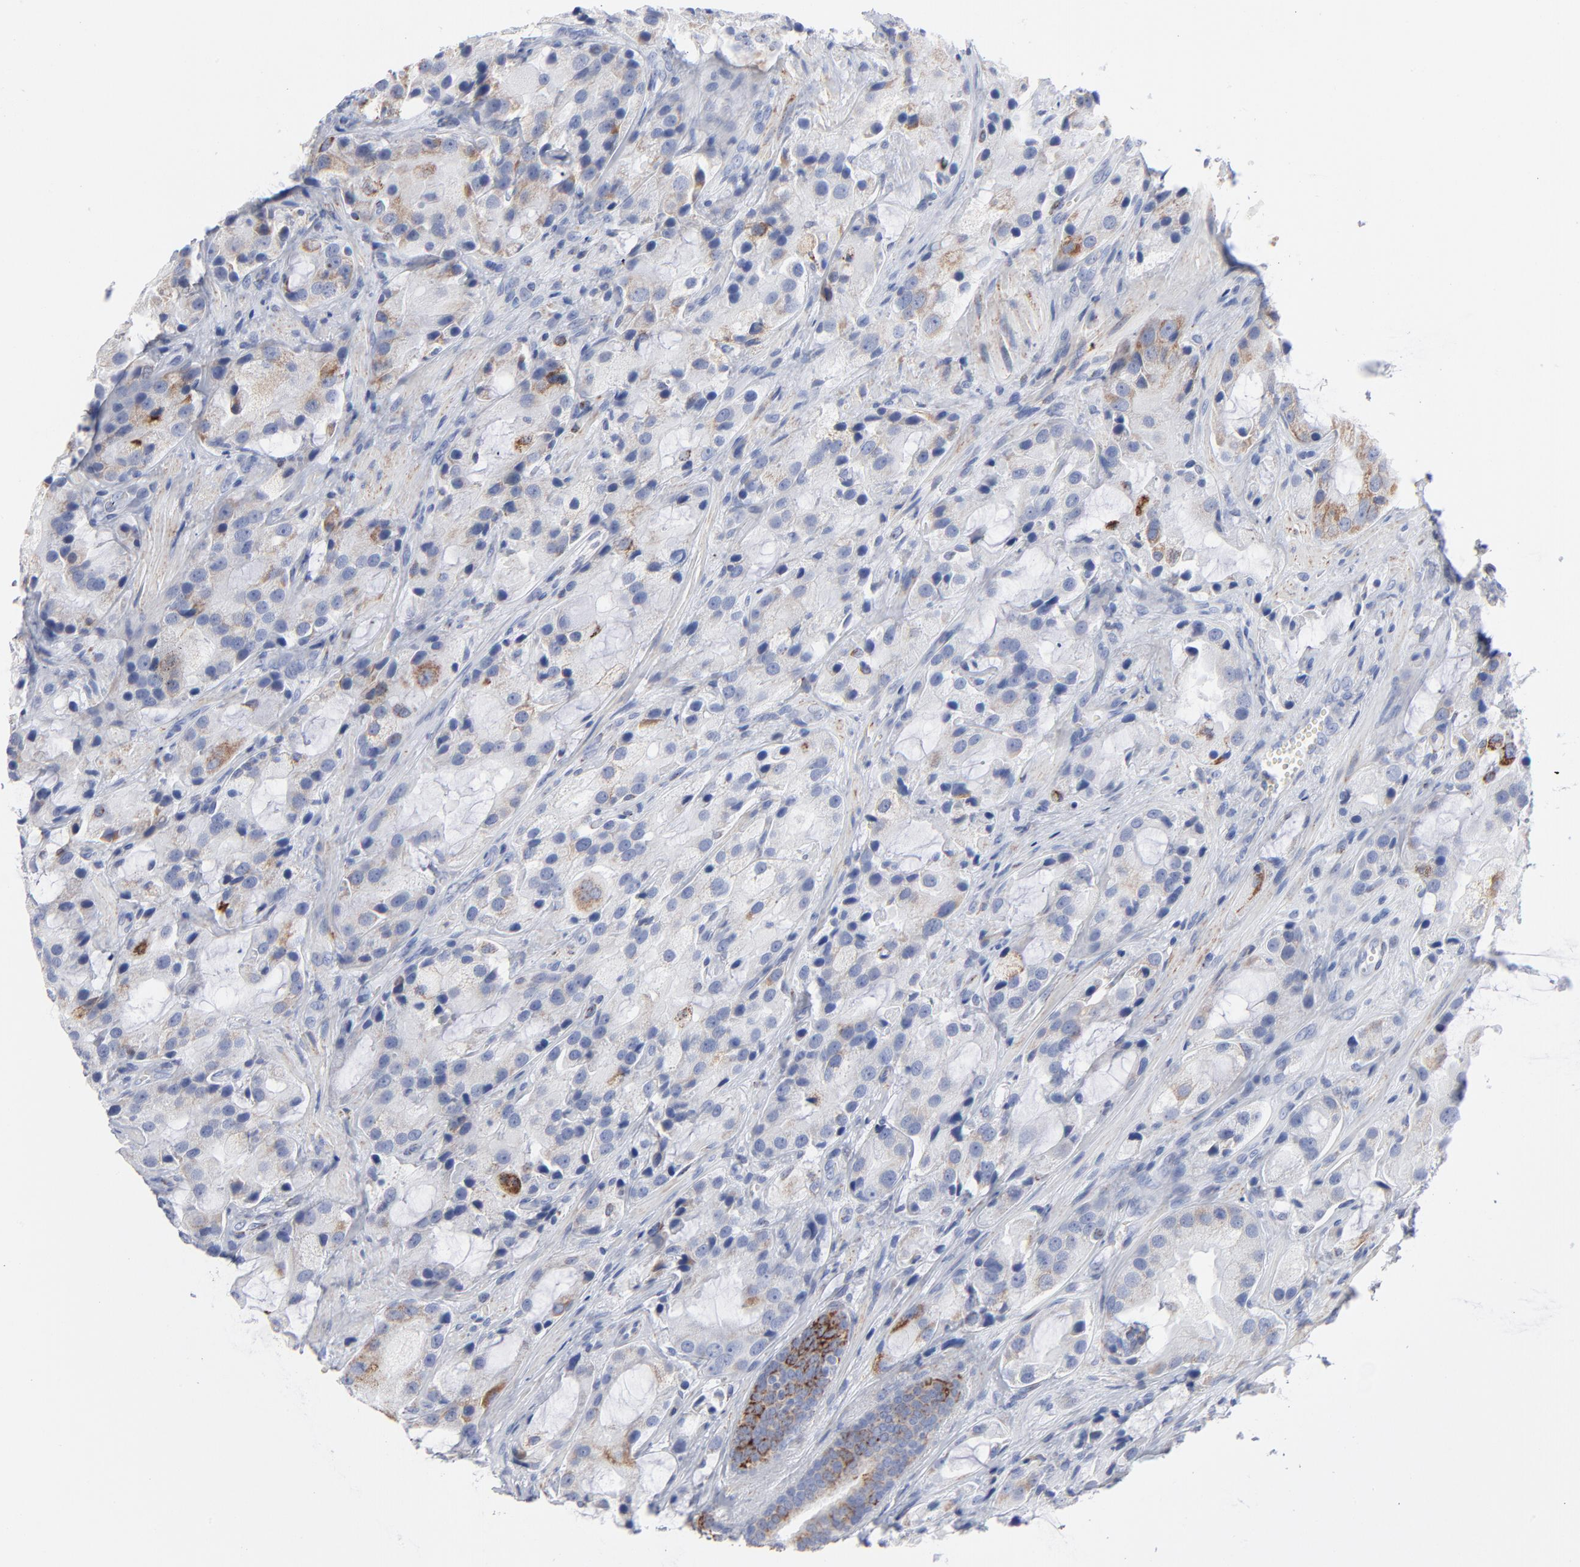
{"staining": {"intensity": "moderate", "quantity": ">75%", "location": "cytoplasmic/membranous"}, "tissue": "prostate cancer", "cell_type": "Tumor cells", "image_type": "cancer", "snomed": [{"axis": "morphology", "description": "Adenocarcinoma, High grade"}, {"axis": "topography", "description": "Prostate"}], "caption": "This micrograph displays prostate high-grade adenocarcinoma stained with immunohistochemistry (IHC) to label a protein in brown. The cytoplasmic/membranous of tumor cells show moderate positivity for the protein. Nuclei are counter-stained blue.", "gene": "CHCHD10", "patient": {"sex": "male", "age": 70}}